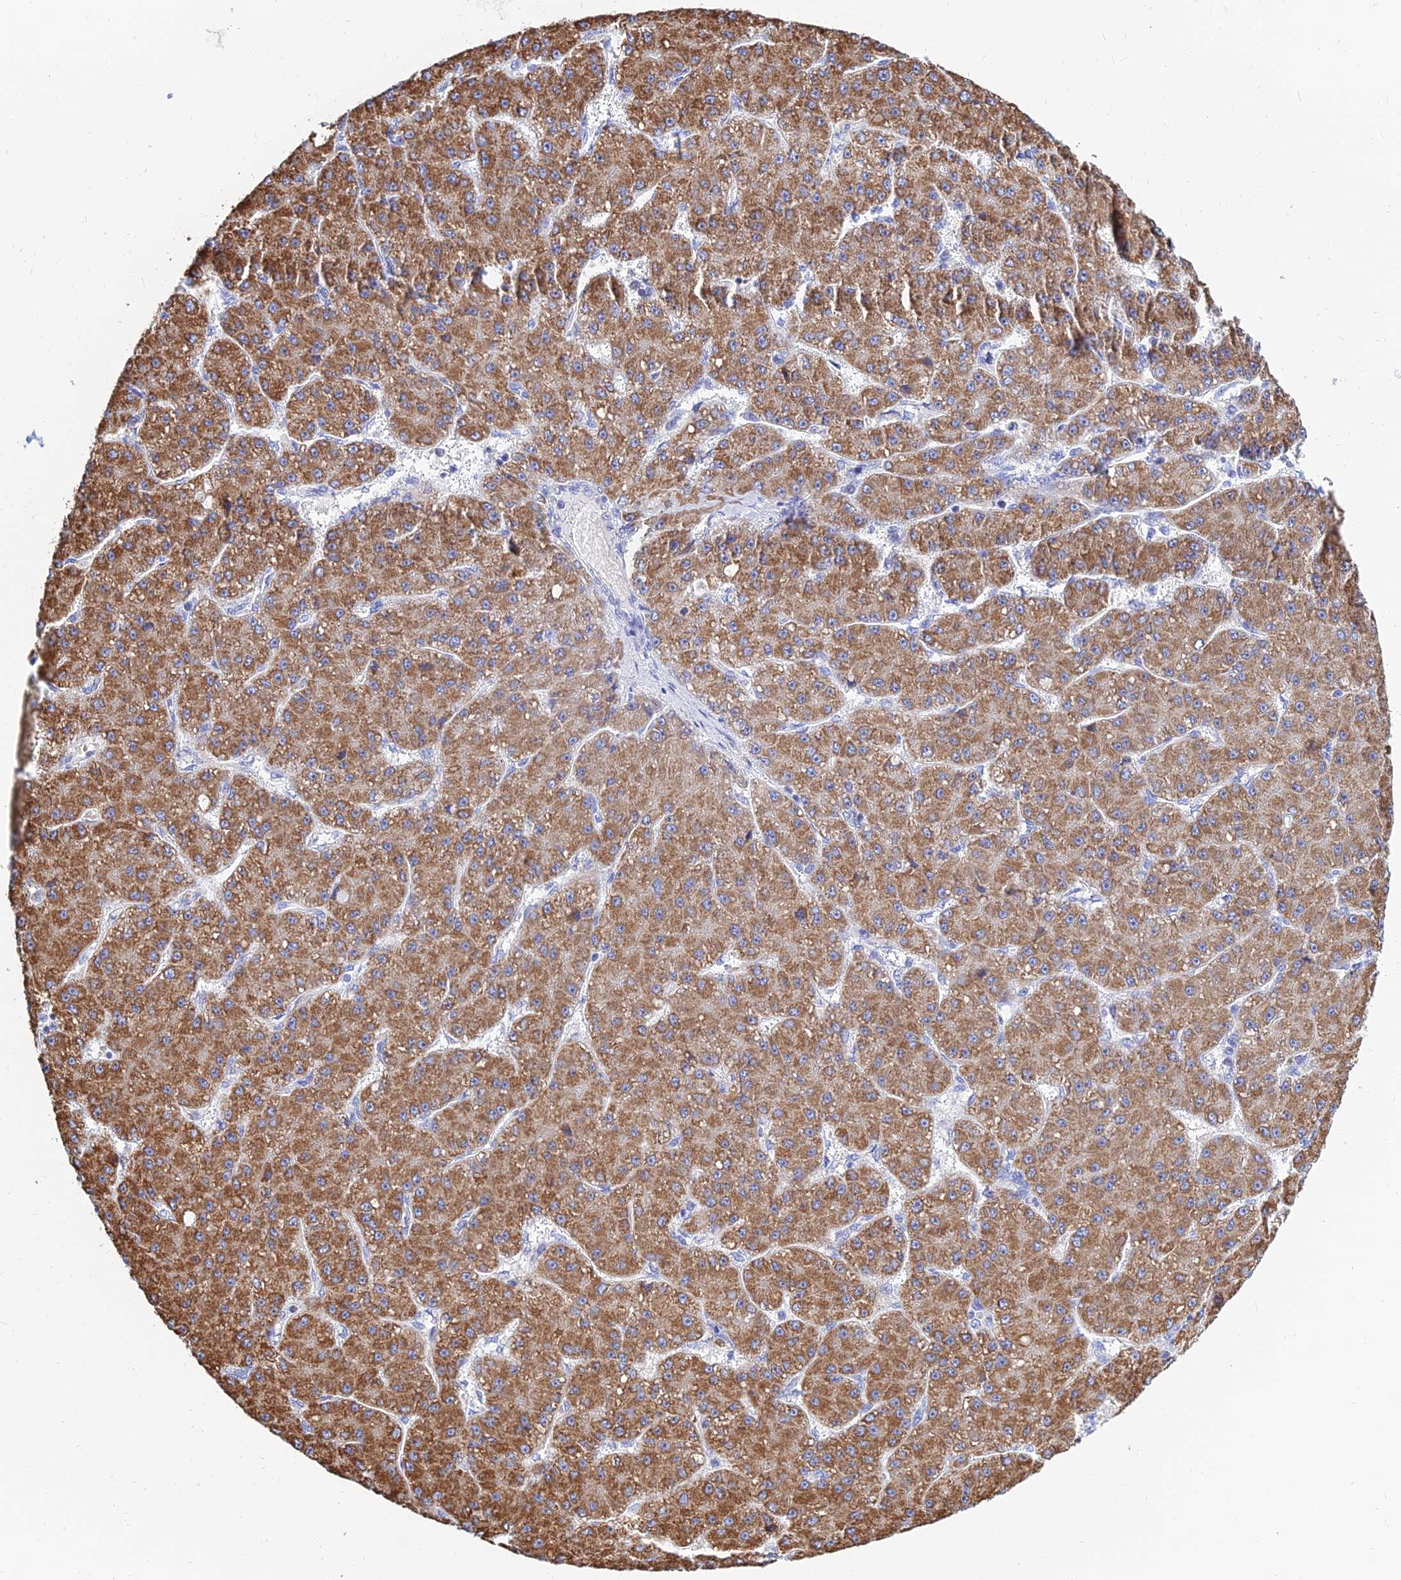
{"staining": {"intensity": "moderate", "quantity": ">75%", "location": "cytoplasmic/membranous"}, "tissue": "liver cancer", "cell_type": "Tumor cells", "image_type": "cancer", "snomed": [{"axis": "morphology", "description": "Carcinoma, Hepatocellular, NOS"}, {"axis": "topography", "description": "Liver"}], "caption": "Liver cancer (hepatocellular carcinoma) stained with IHC displays moderate cytoplasmic/membranous positivity in about >75% of tumor cells.", "gene": "MGST1", "patient": {"sex": "male", "age": 67}}